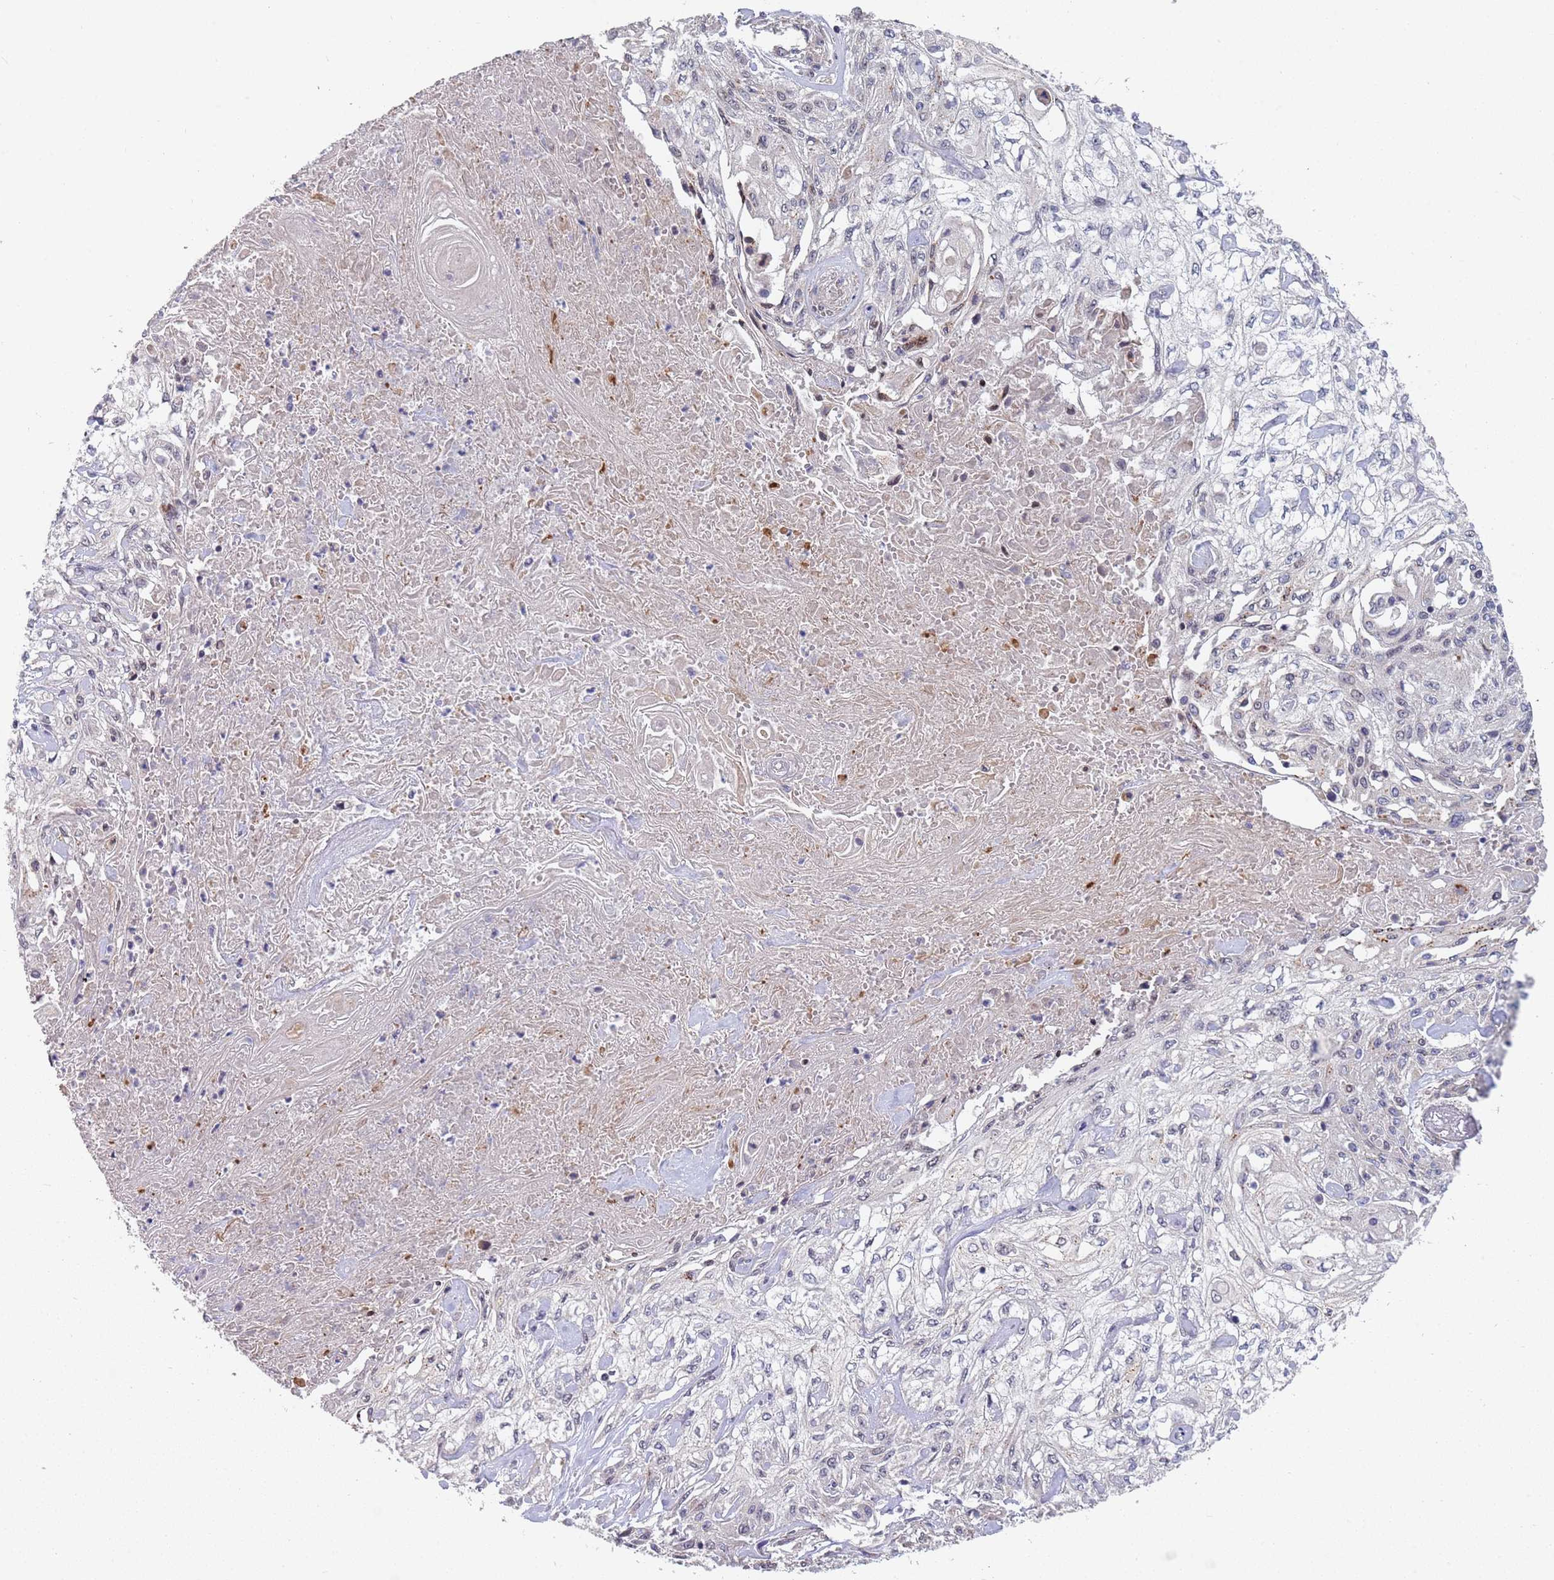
{"staining": {"intensity": "negative", "quantity": "none", "location": "none"}, "tissue": "skin cancer", "cell_type": "Tumor cells", "image_type": "cancer", "snomed": [{"axis": "morphology", "description": "Squamous cell carcinoma, NOS"}, {"axis": "morphology", "description": "Squamous cell carcinoma, metastatic, NOS"}, {"axis": "topography", "description": "Skin"}, {"axis": "topography", "description": "Lymph node"}], "caption": "This is an immunohistochemistry (IHC) micrograph of skin metastatic squamous cell carcinoma. There is no expression in tumor cells.", "gene": "B4GALT4", "patient": {"sex": "male", "age": 75}}